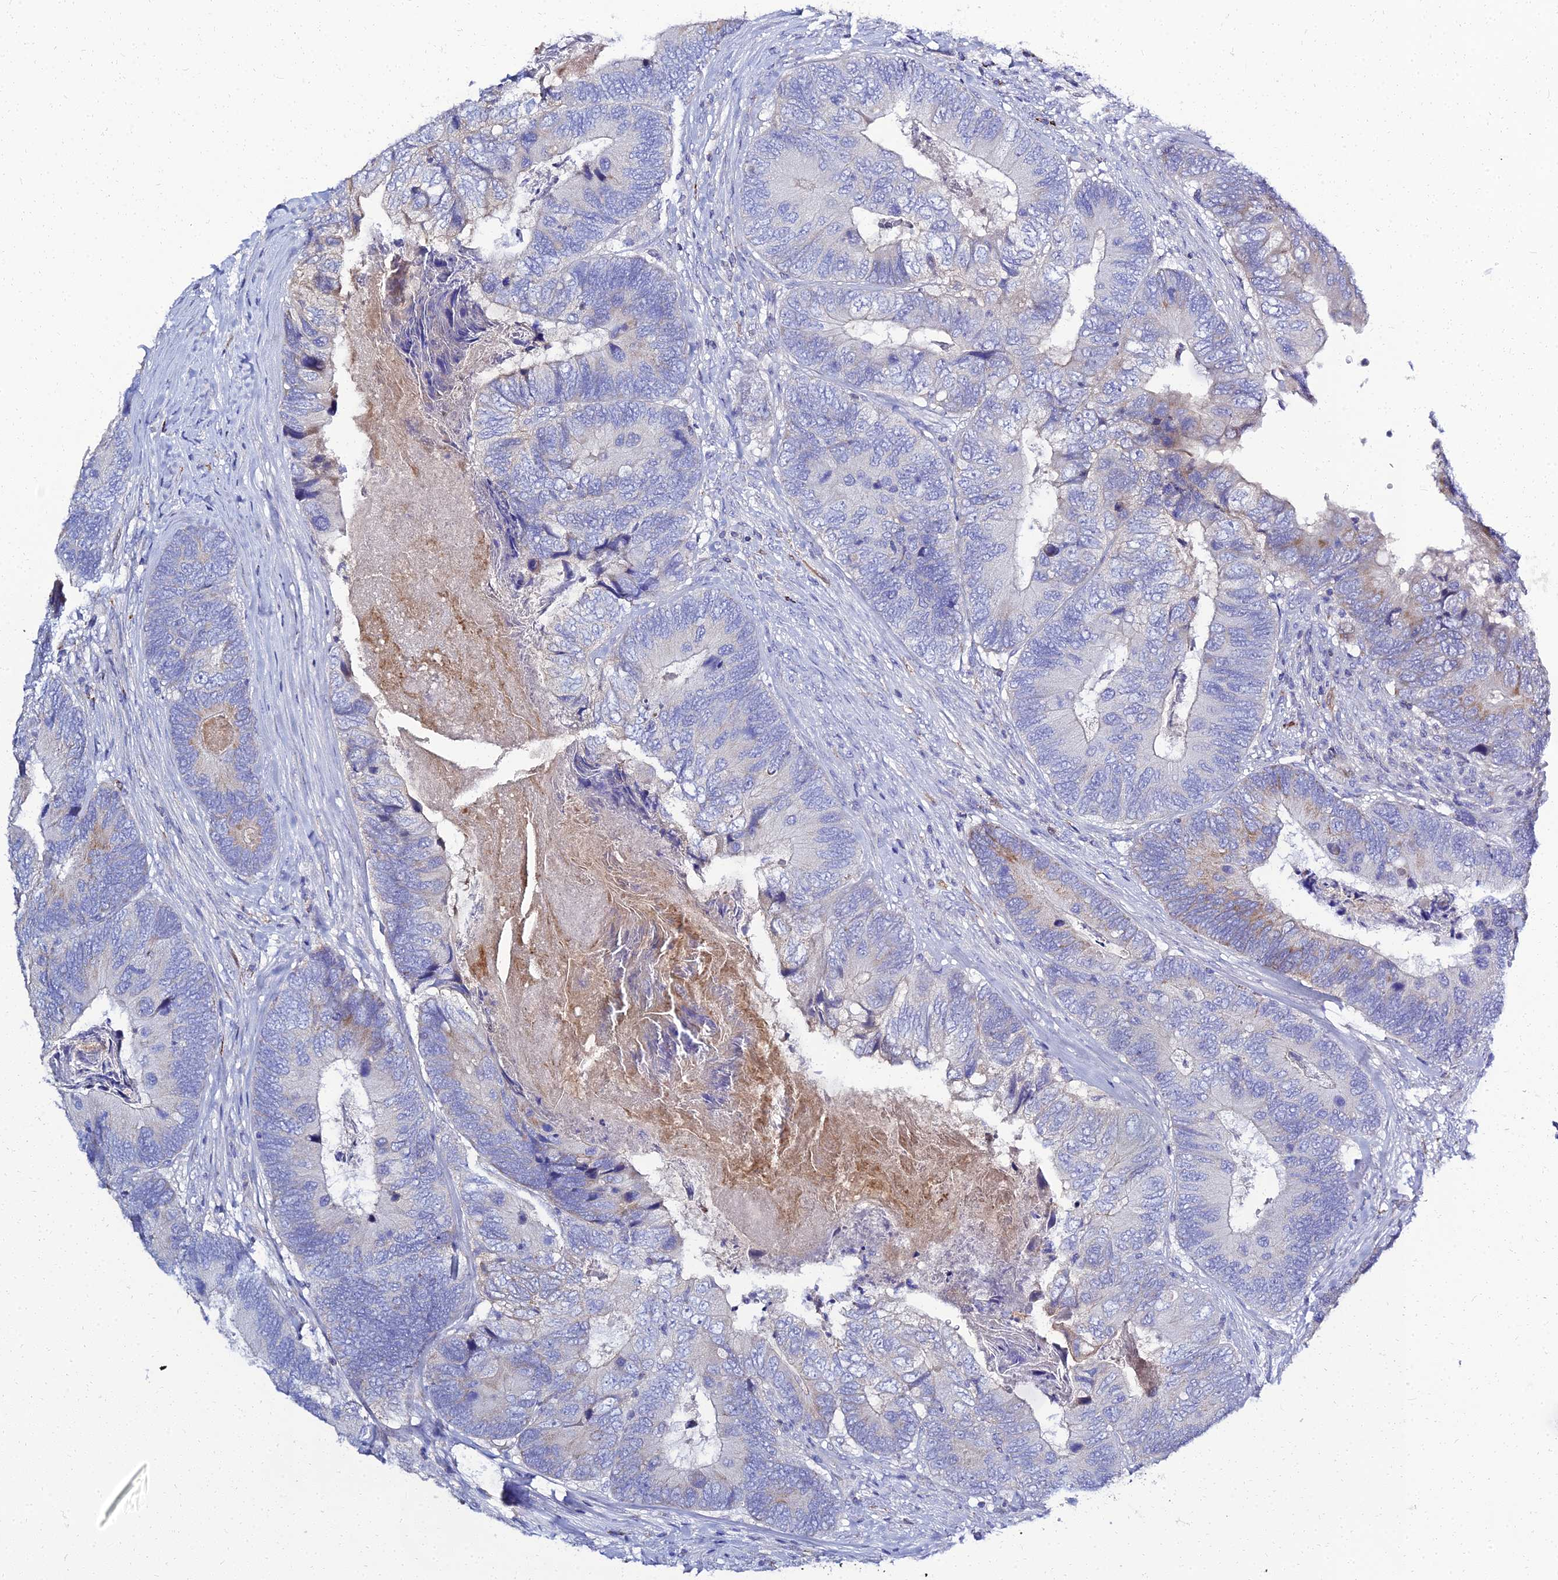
{"staining": {"intensity": "weak", "quantity": "<25%", "location": "cytoplasmic/membranous"}, "tissue": "colorectal cancer", "cell_type": "Tumor cells", "image_type": "cancer", "snomed": [{"axis": "morphology", "description": "Adenocarcinoma, NOS"}, {"axis": "topography", "description": "Colon"}], "caption": "Immunohistochemistry micrograph of neoplastic tissue: colorectal adenocarcinoma stained with DAB (3,3'-diaminobenzidine) displays no significant protein staining in tumor cells.", "gene": "NPY", "patient": {"sex": "female", "age": 67}}